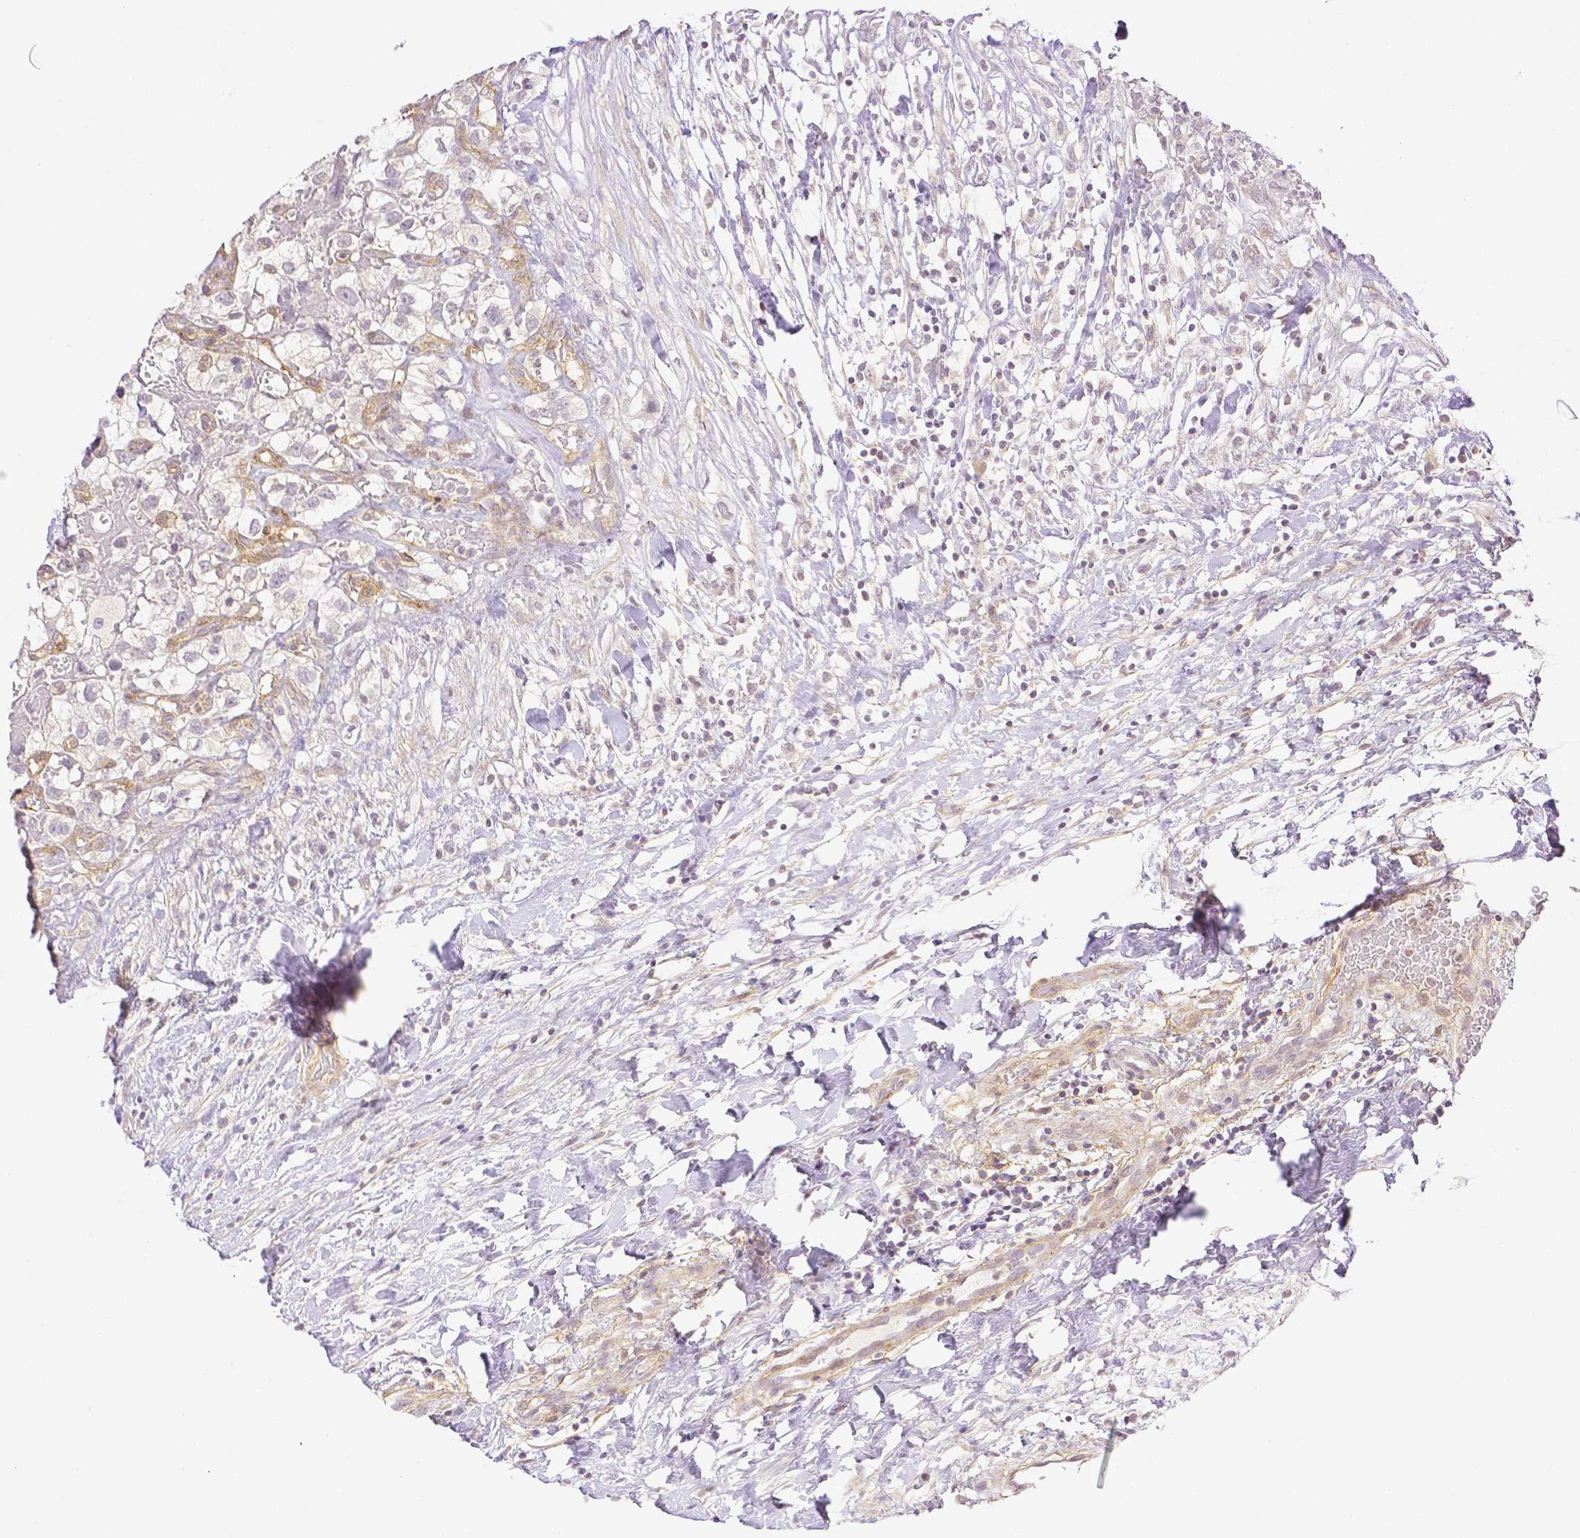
{"staining": {"intensity": "negative", "quantity": "none", "location": "none"}, "tissue": "renal cancer", "cell_type": "Tumor cells", "image_type": "cancer", "snomed": [{"axis": "morphology", "description": "Adenocarcinoma, NOS"}, {"axis": "topography", "description": "Kidney"}], "caption": "An IHC histopathology image of adenocarcinoma (renal) is shown. There is no staining in tumor cells of adenocarcinoma (renal). The staining is performed using DAB (3,3'-diaminobenzidine) brown chromogen with nuclei counter-stained in using hematoxylin.", "gene": "THY1", "patient": {"sex": "male", "age": 59}}